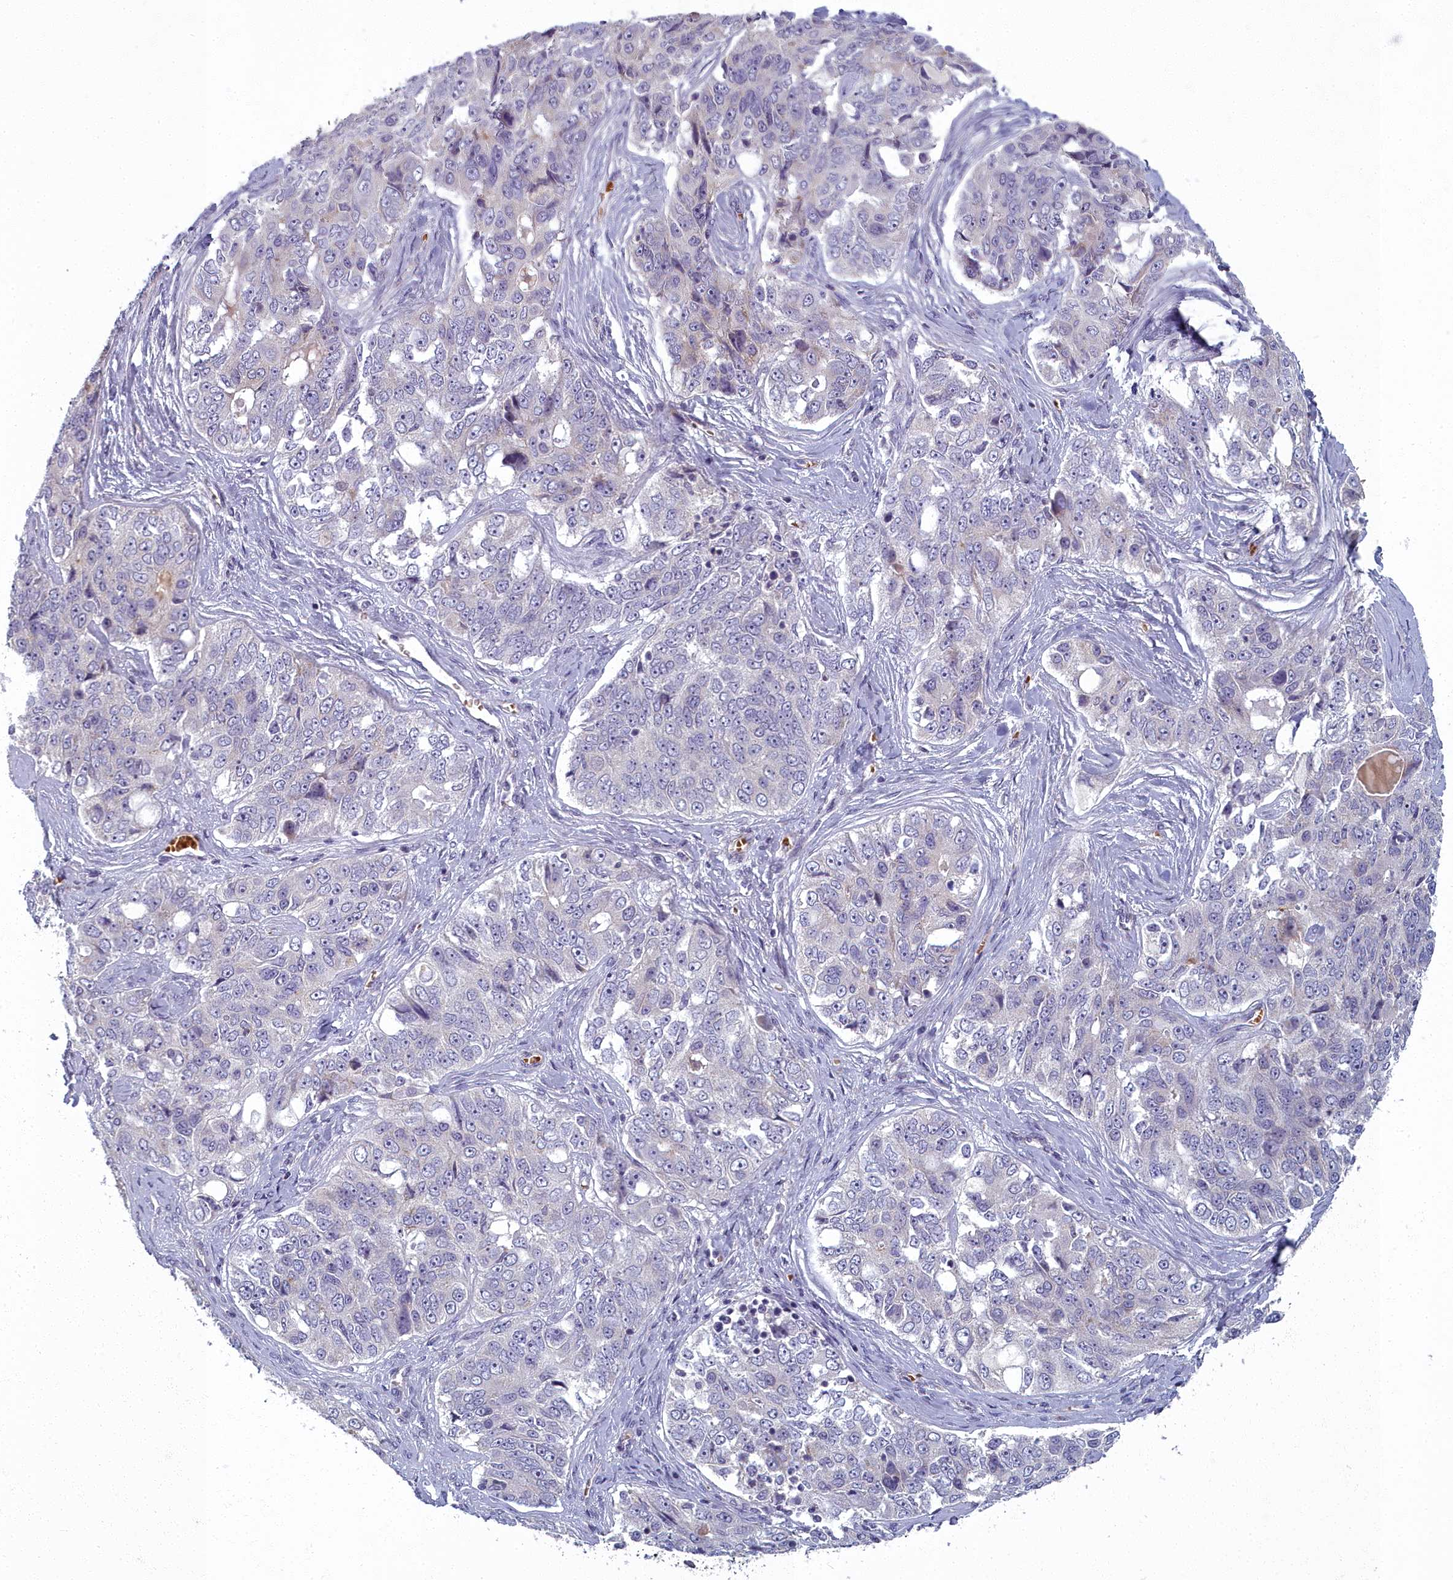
{"staining": {"intensity": "negative", "quantity": "none", "location": "none"}, "tissue": "ovarian cancer", "cell_type": "Tumor cells", "image_type": "cancer", "snomed": [{"axis": "morphology", "description": "Carcinoma, endometroid"}, {"axis": "topography", "description": "Ovary"}], "caption": "Immunohistochemical staining of ovarian cancer exhibits no significant expression in tumor cells. (Brightfield microscopy of DAB IHC at high magnification).", "gene": "ARL15", "patient": {"sex": "female", "age": 51}}